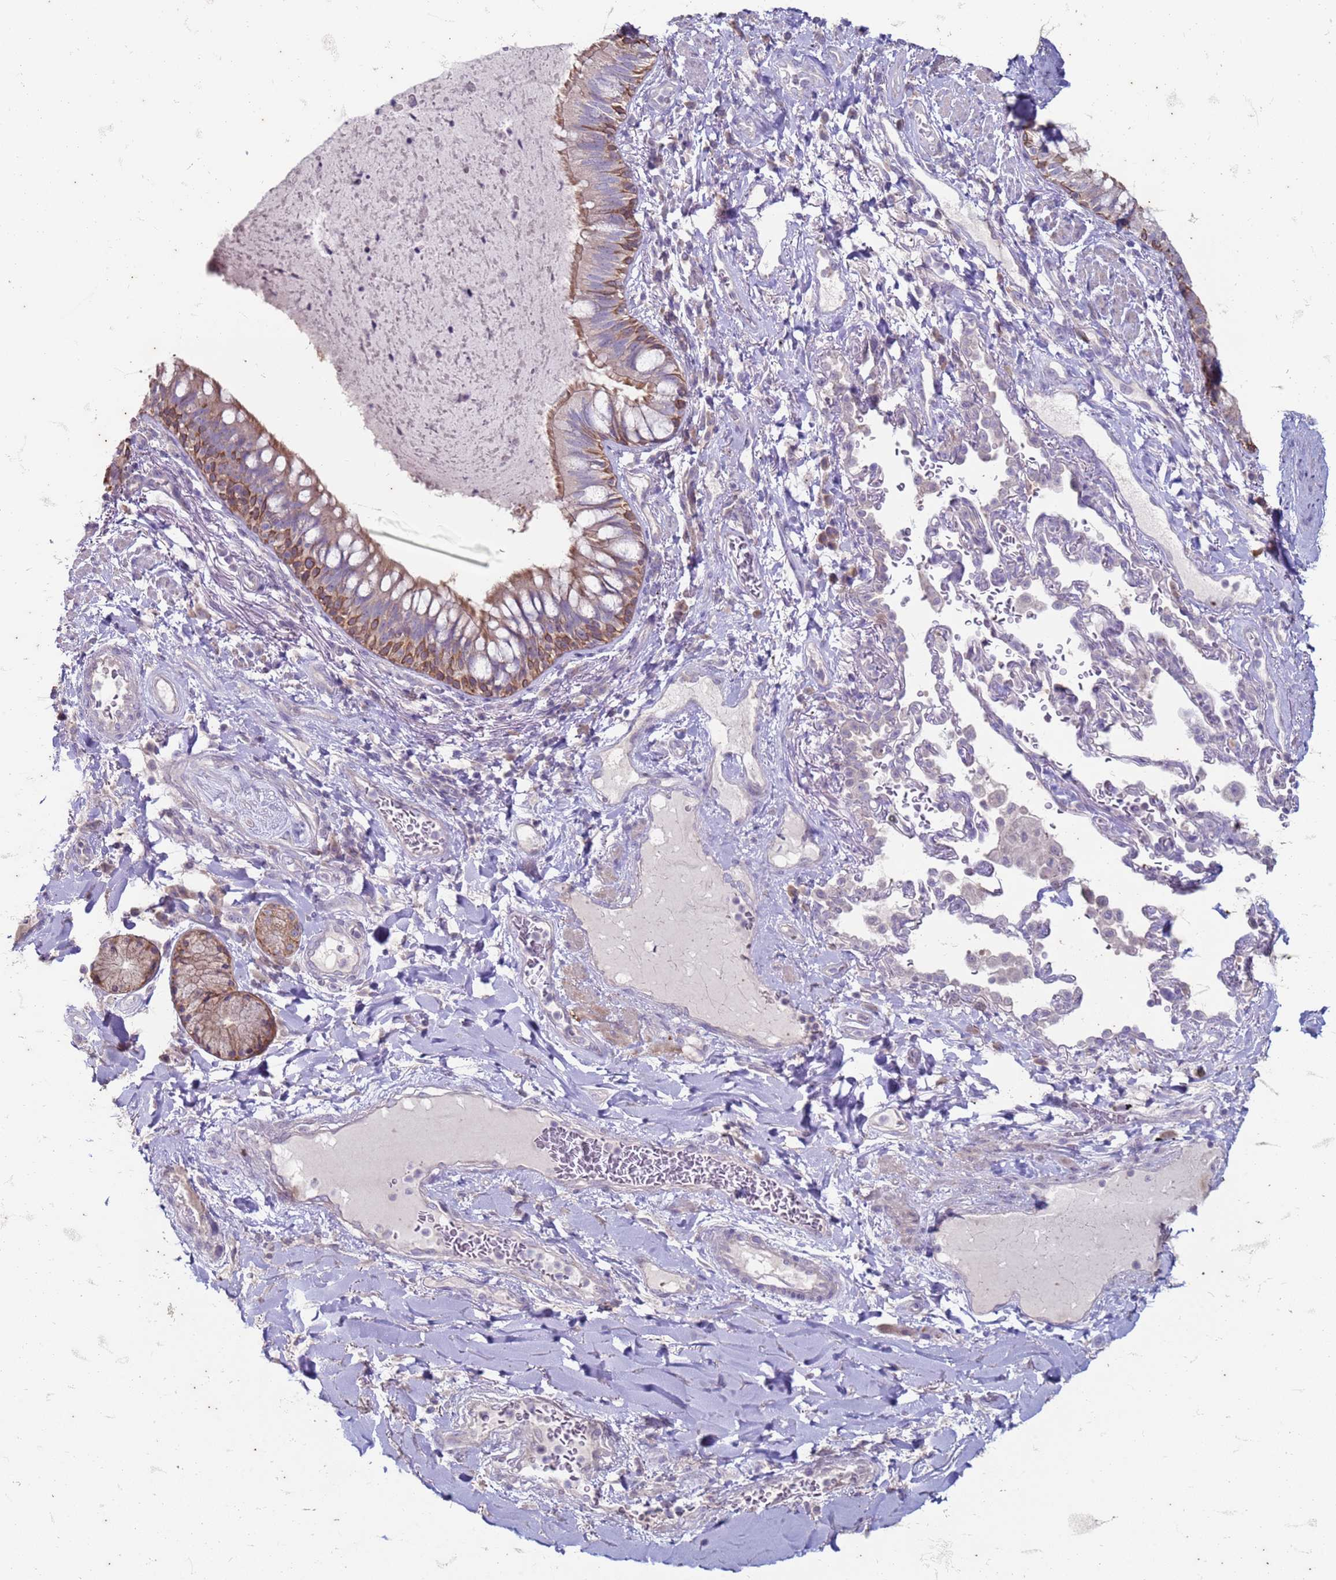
{"staining": {"intensity": "moderate", "quantity": "25%-75%", "location": "cytoplasmic/membranous"}, "tissue": "nasopharynx", "cell_type": "Respiratory epithelial cells", "image_type": "normal", "snomed": [{"axis": "morphology", "description": "Normal tissue, NOS"}, {"axis": "topography", "description": "Nasopharynx"}], "caption": "The histopathology image shows staining of unremarkable nasopharynx, revealing moderate cytoplasmic/membranous protein expression (brown color) within respiratory epithelial cells.", "gene": "SUCO", "patient": {"sex": "male", "age": 64}}